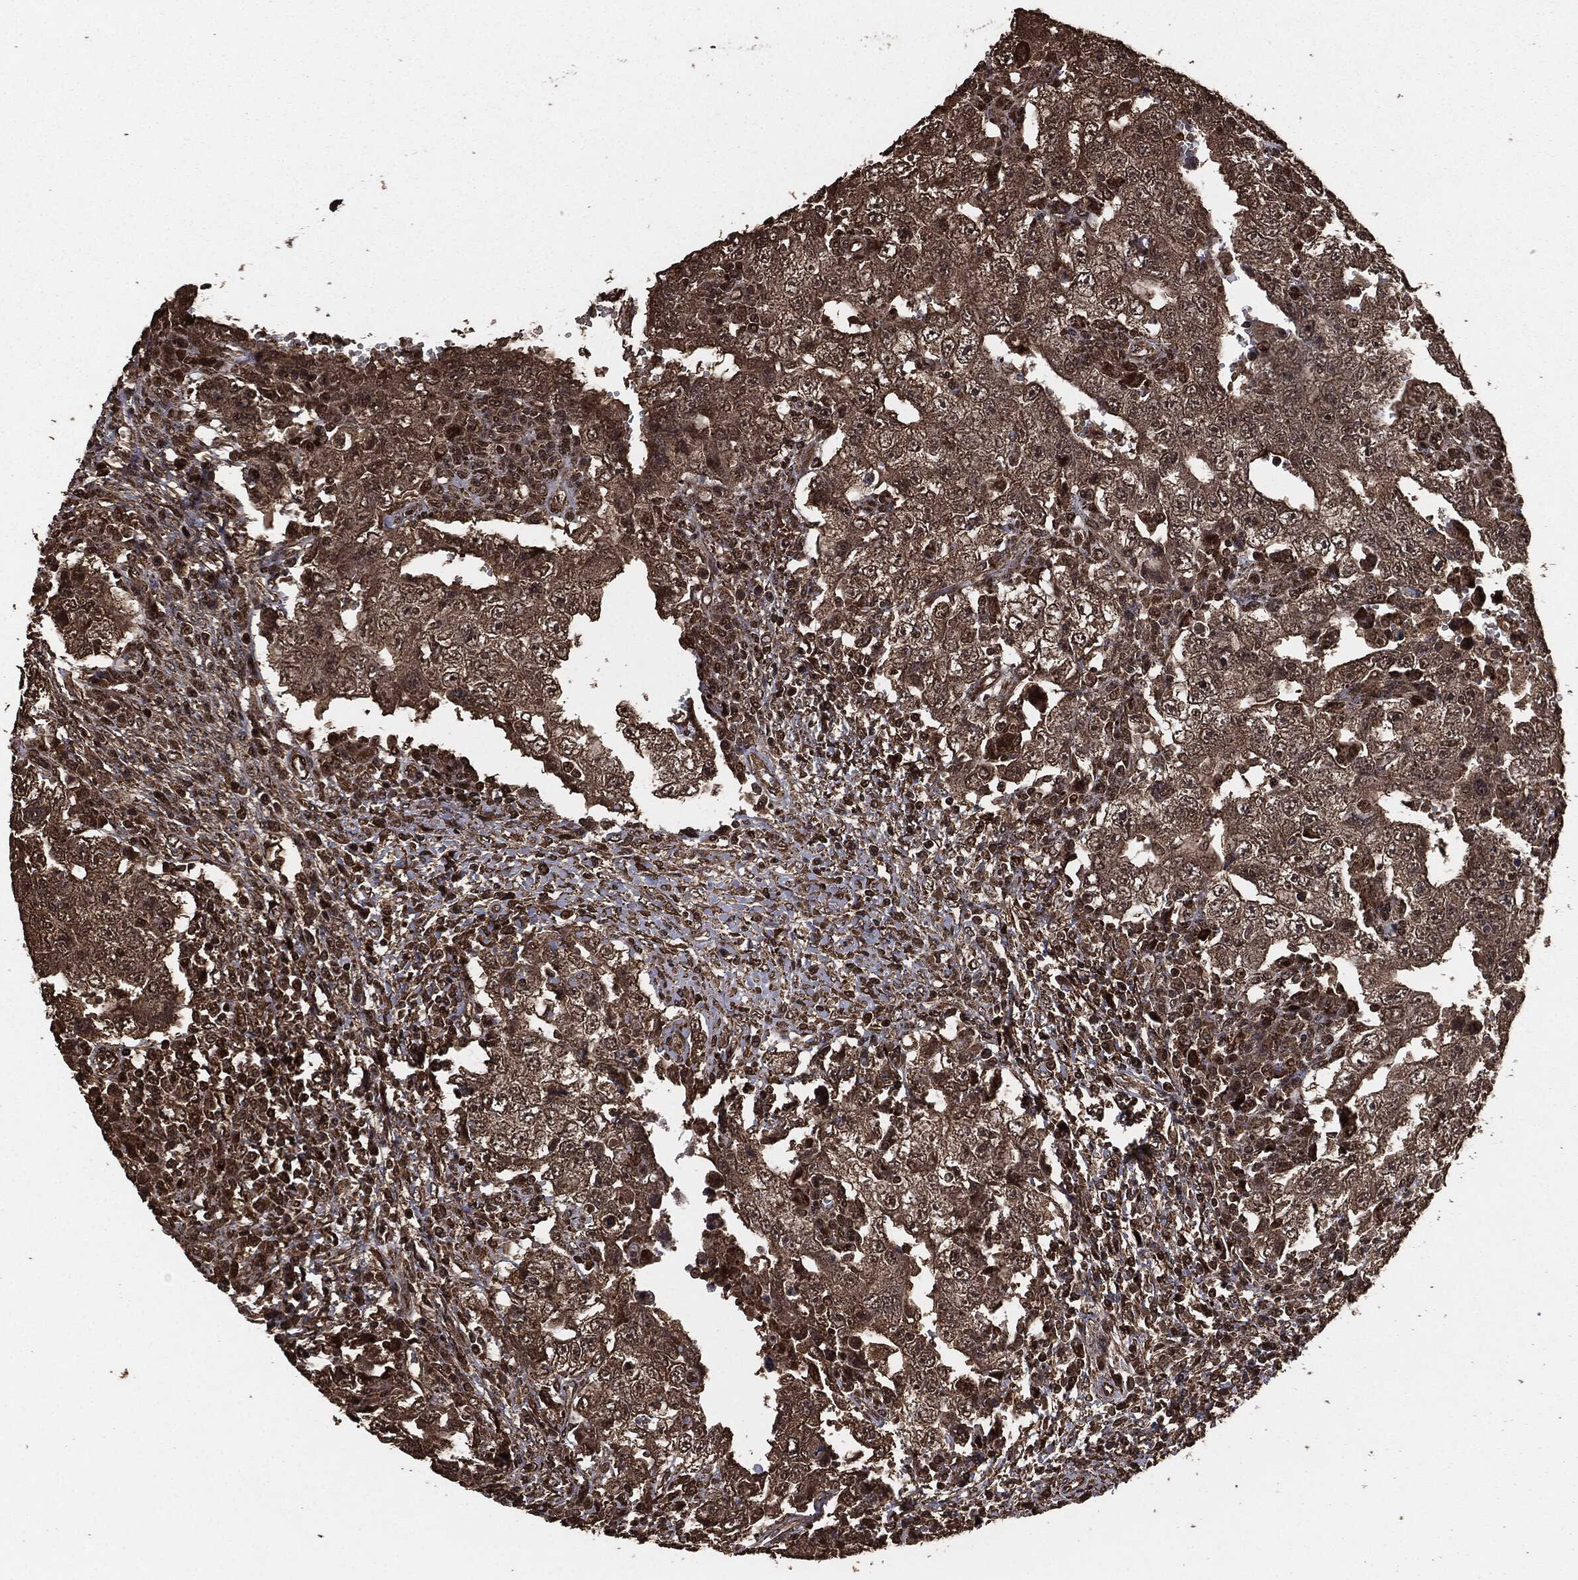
{"staining": {"intensity": "strong", "quantity": "25%-75%", "location": "cytoplasmic/membranous"}, "tissue": "testis cancer", "cell_type": "Tumor cells", "image_type": "cancer", "snomed": [{"axis": "morphology", "description": "Carcinoma, Embryonal, NOS"}, {"axis": "topography", "description": "Testis"}], "caption": "DAB immunohistochemical staining of embryonal carcinoma (testis) exhibits strong cytoplasmic/membranous protein expression in approximately 25%-75% of tumor cells.", "gene": "EGFR", "patient": {"sex": "male", "age": 26}}